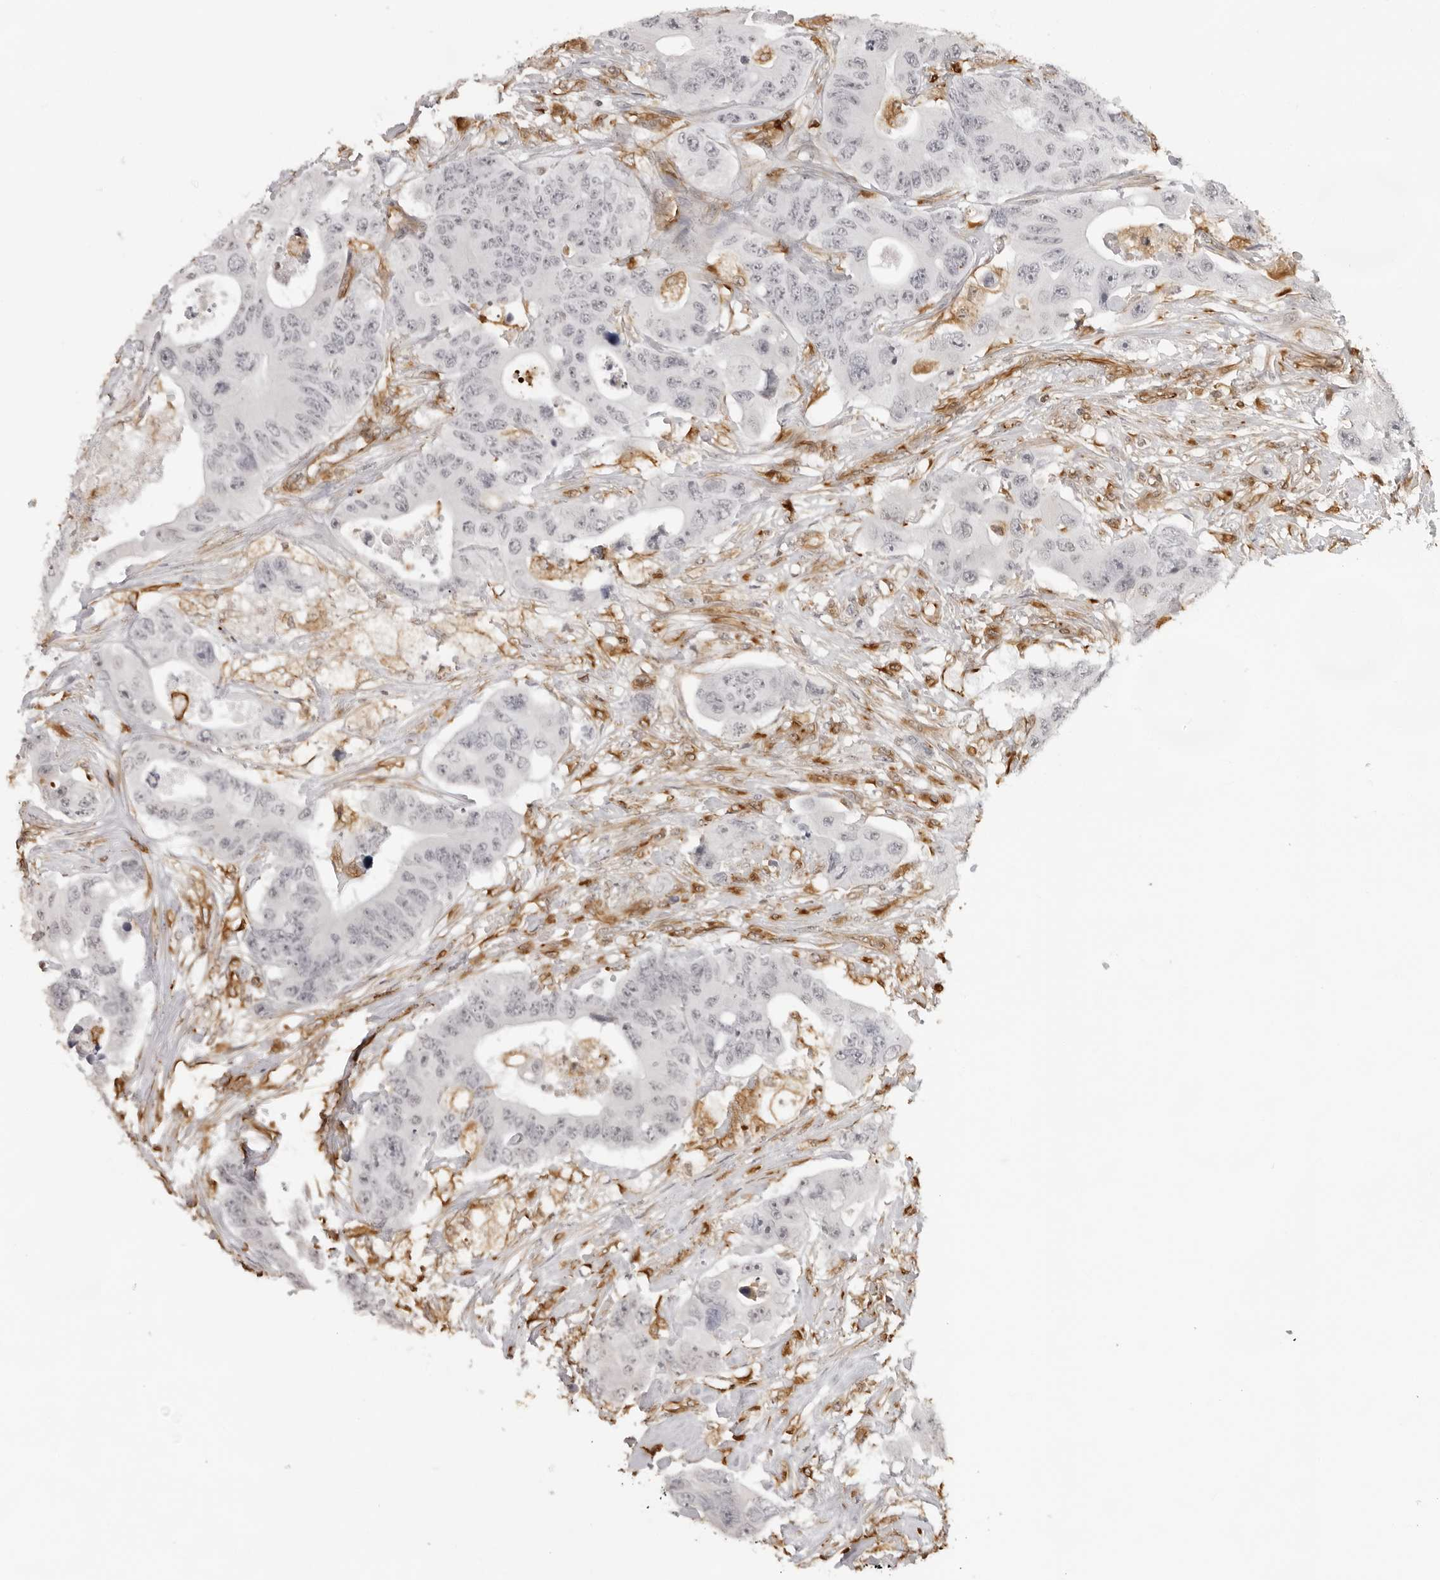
{"staining": {"intensity": "negative", "quantity": "none", "location": "none"}, "tissue": "colorectal cancer", "cell_type": "Tumor cells", "image_type": "cancer", "snomed": [{"axis": "morphology", "description": "Adenocarcinoma, NOS"}, {"axis": "topography", "description": "Colon"}], "caption": "Immunohistochemistry of colorectal cancer exhibits no positivity in tumor cells.", "gene": "DYNLT5", "patient": {"sex": "female", "age": 46}}